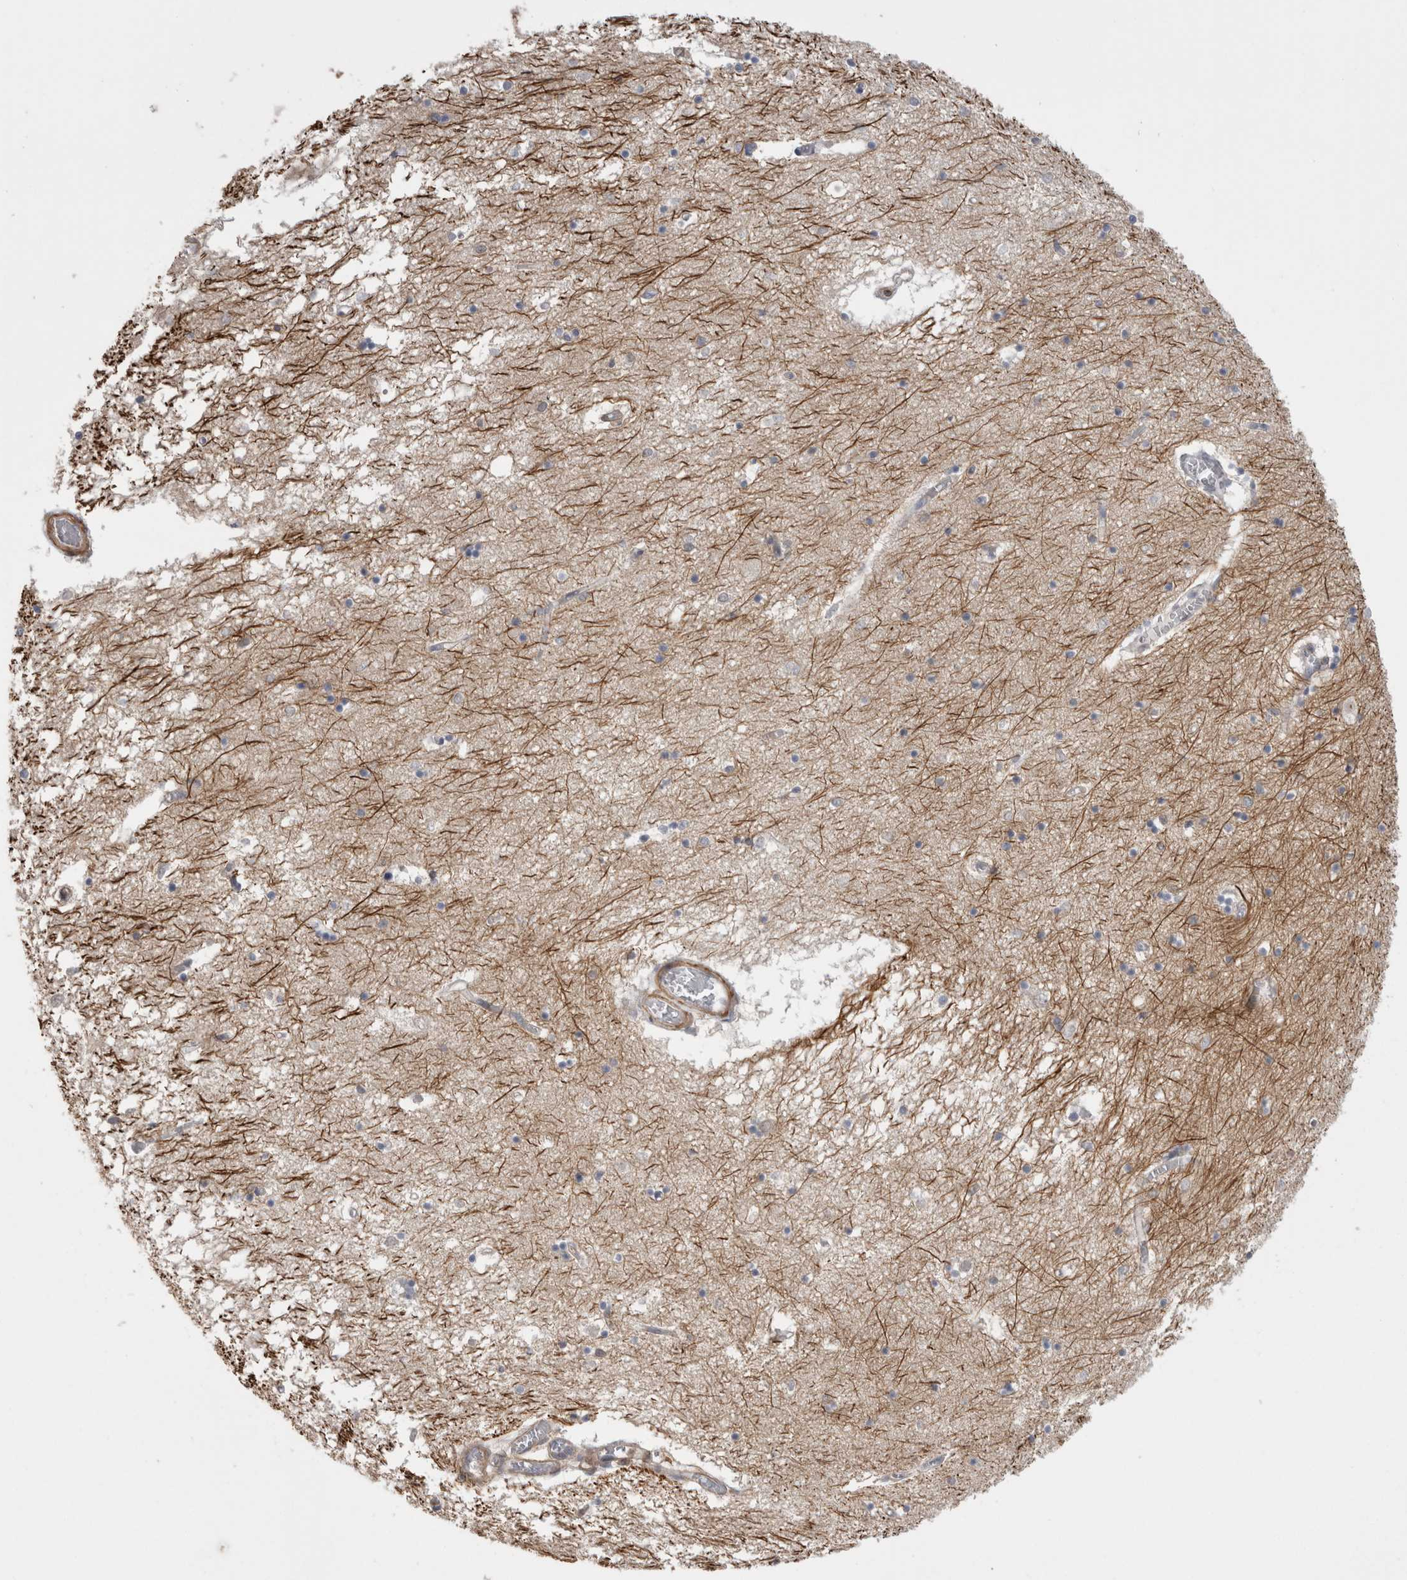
{"staining": {"intensity": "negative", "quantity": "none", "location": "none"}, "tissue": "hippocampus", "cell_type": "Glial cells", "image_type": "normal", "snomed": [{"axis": "morphology", "description": "Normal tissue, NOS"}, {"axis": "topography", "description": "Hippocampus"}], "caption": "This is a image of IHC staining of normal hippocampus, which shows no positivity in glial cells.", "gene": "DARS2", "patient": {"sex": "male", "age": 70}}